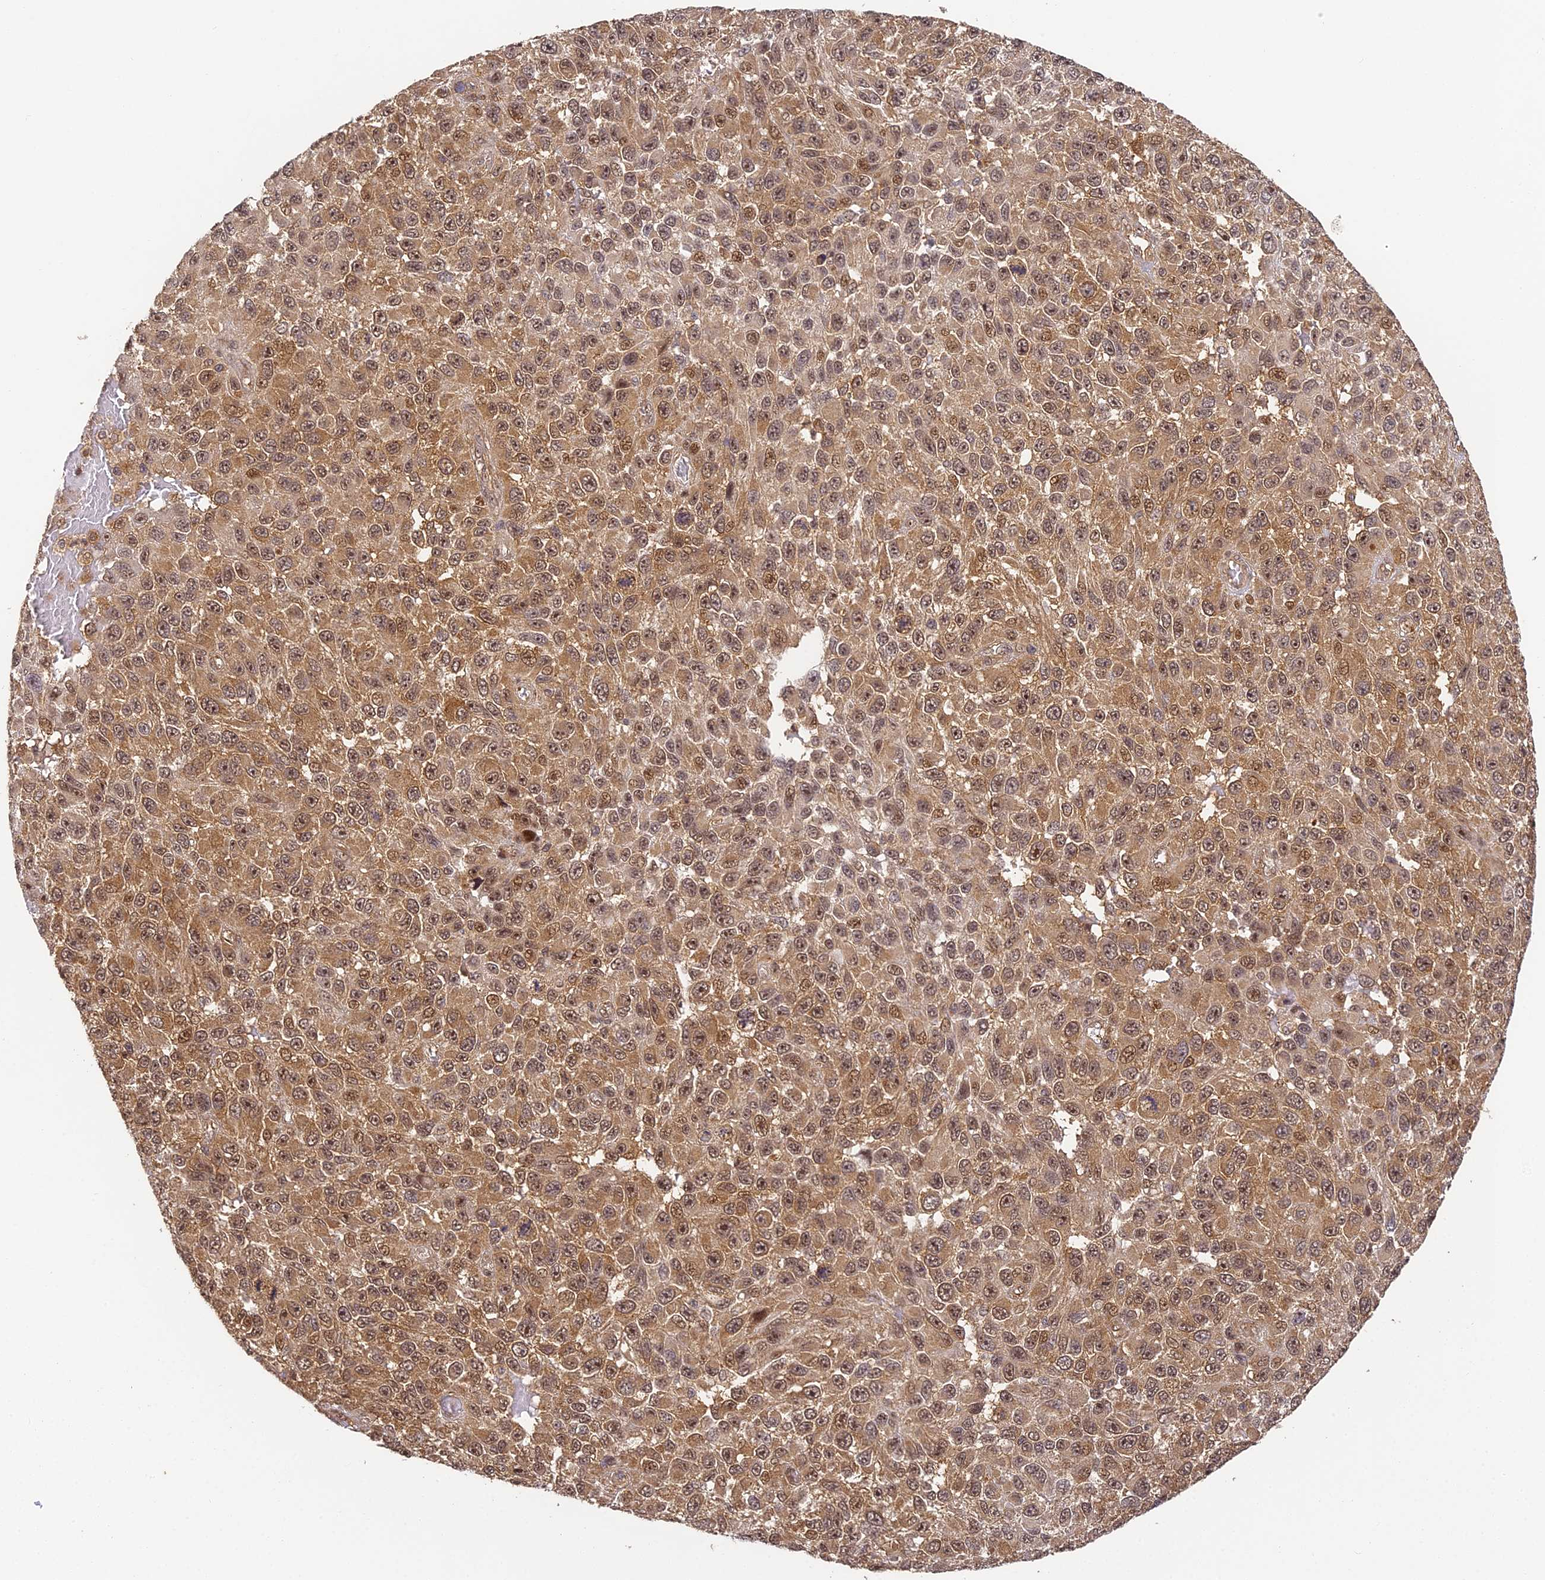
{"staining": {"intensity": "moderate", "quantity": ">75%", "location": "cytoplasmic/membranous,nuclear"}, "tissue": "melanoma", "cell_type": "Tumor cells", "image_type": "cancer", "snomed": [{"axis": "morphology", "description": "Malignant melanoma, NOS"}, {"axis": "topography", "description": "Skin"}], "caption": "IHC image of neoplastic tissue: melanoma stained using IHC demonstrates medium levels of moderate protein expression localized specifically in the cytoplasmic/membranous and nuclear of tumor cells, appearing as a cytoplasmic/membranous and nuclear brown color.", "gene": "ZNF443", "patient": {"sex": "female", "age": 96}}